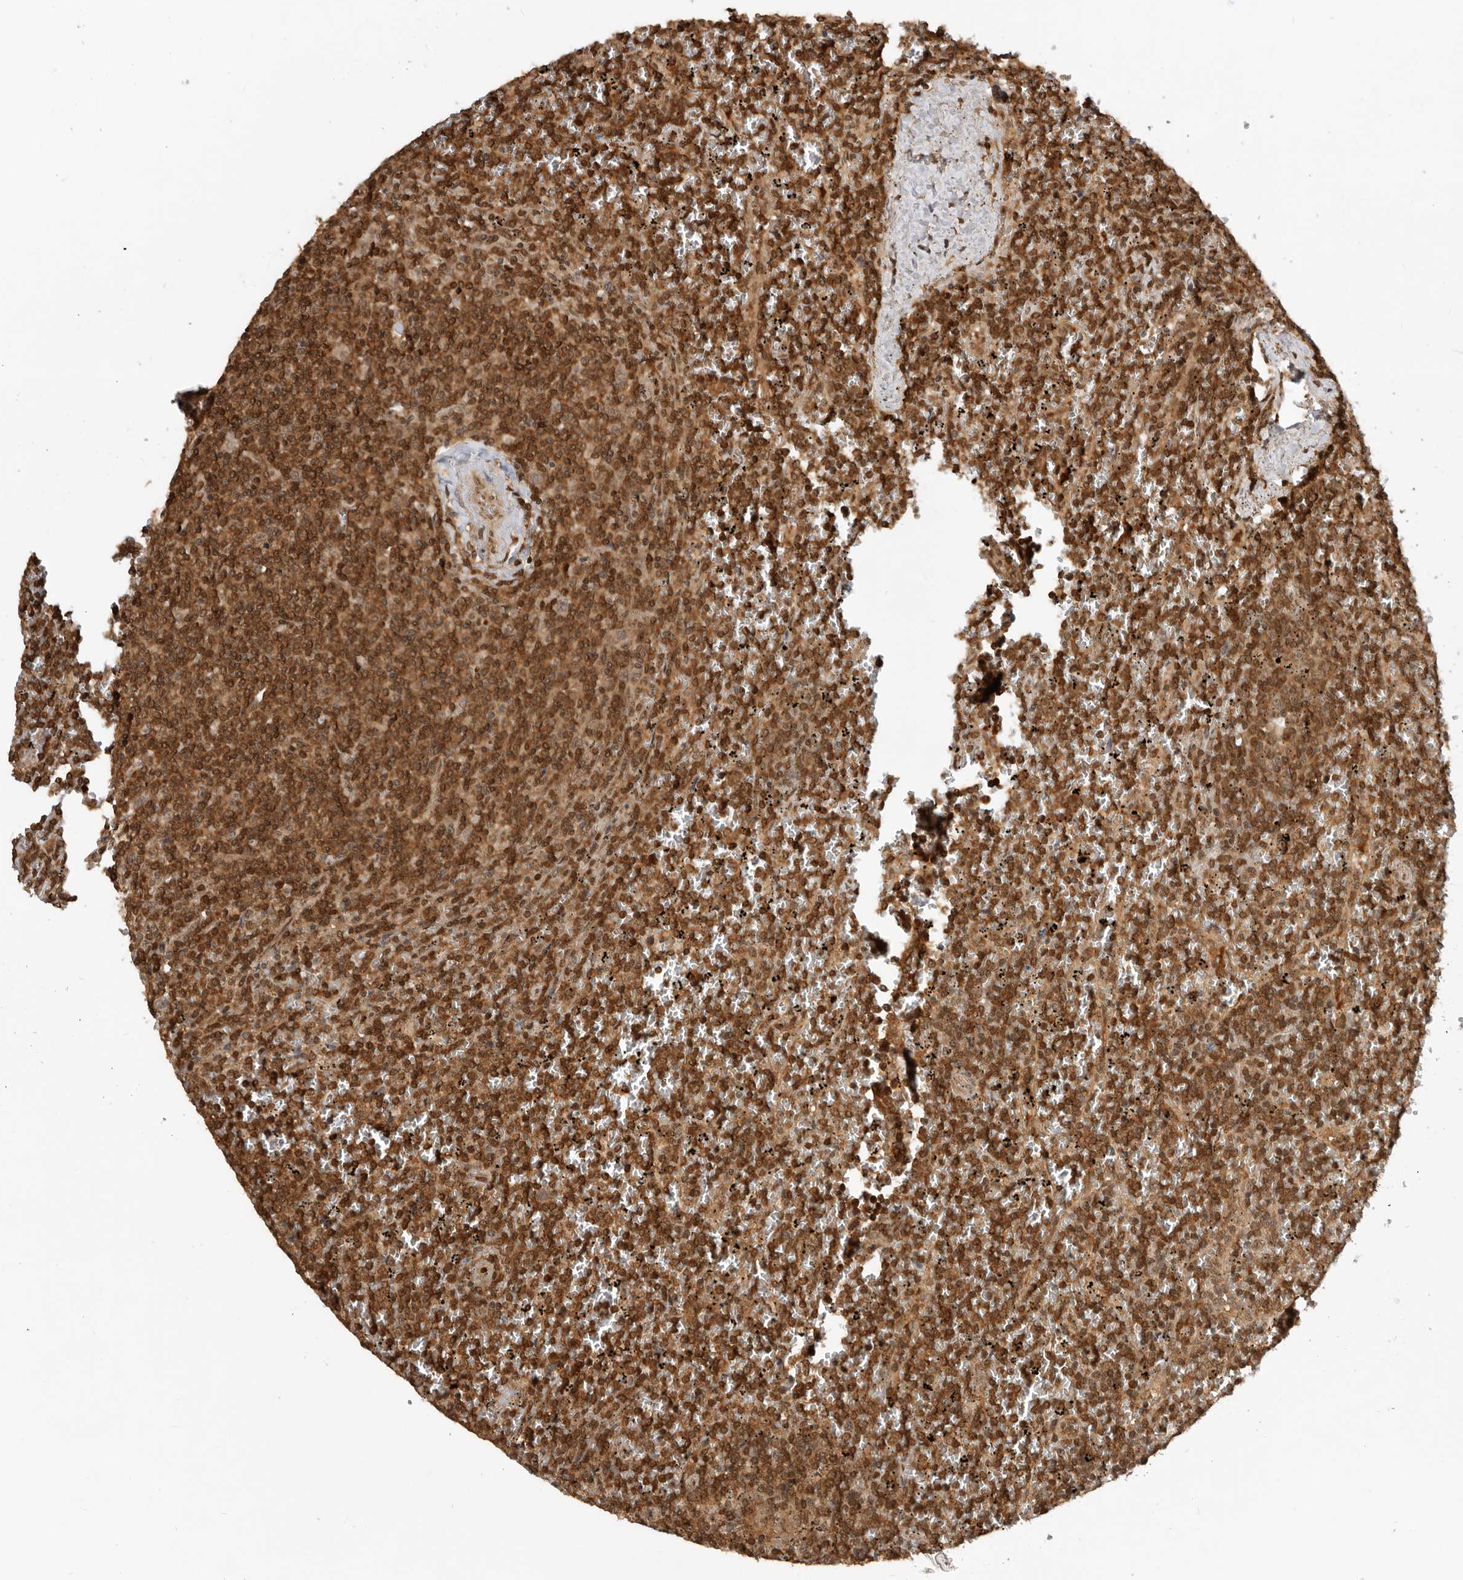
{"staining": {"intensity": "strong", "quantity": ">75%", "location": "cytoplasmic/membranous,nuclear"}, "tissue": "lymphoma", "cell_type": "Tumor cells", "image_type": "cancer", "snomed": [{"axis": "morphology", "description": "Malignant lymphoma, non-Hodgkin's type, Low grade"}, {"axis": "topography", "description": "Spleen"}], "caption": "Lymphoma was stained to show a protein in brown. There is high levels of strong cytoplasmic/membranous and nuclear expression in approximately >75% of tumor cells.", "gene": "ADPRS", "patient": {"sex": "female", "age": 19}}